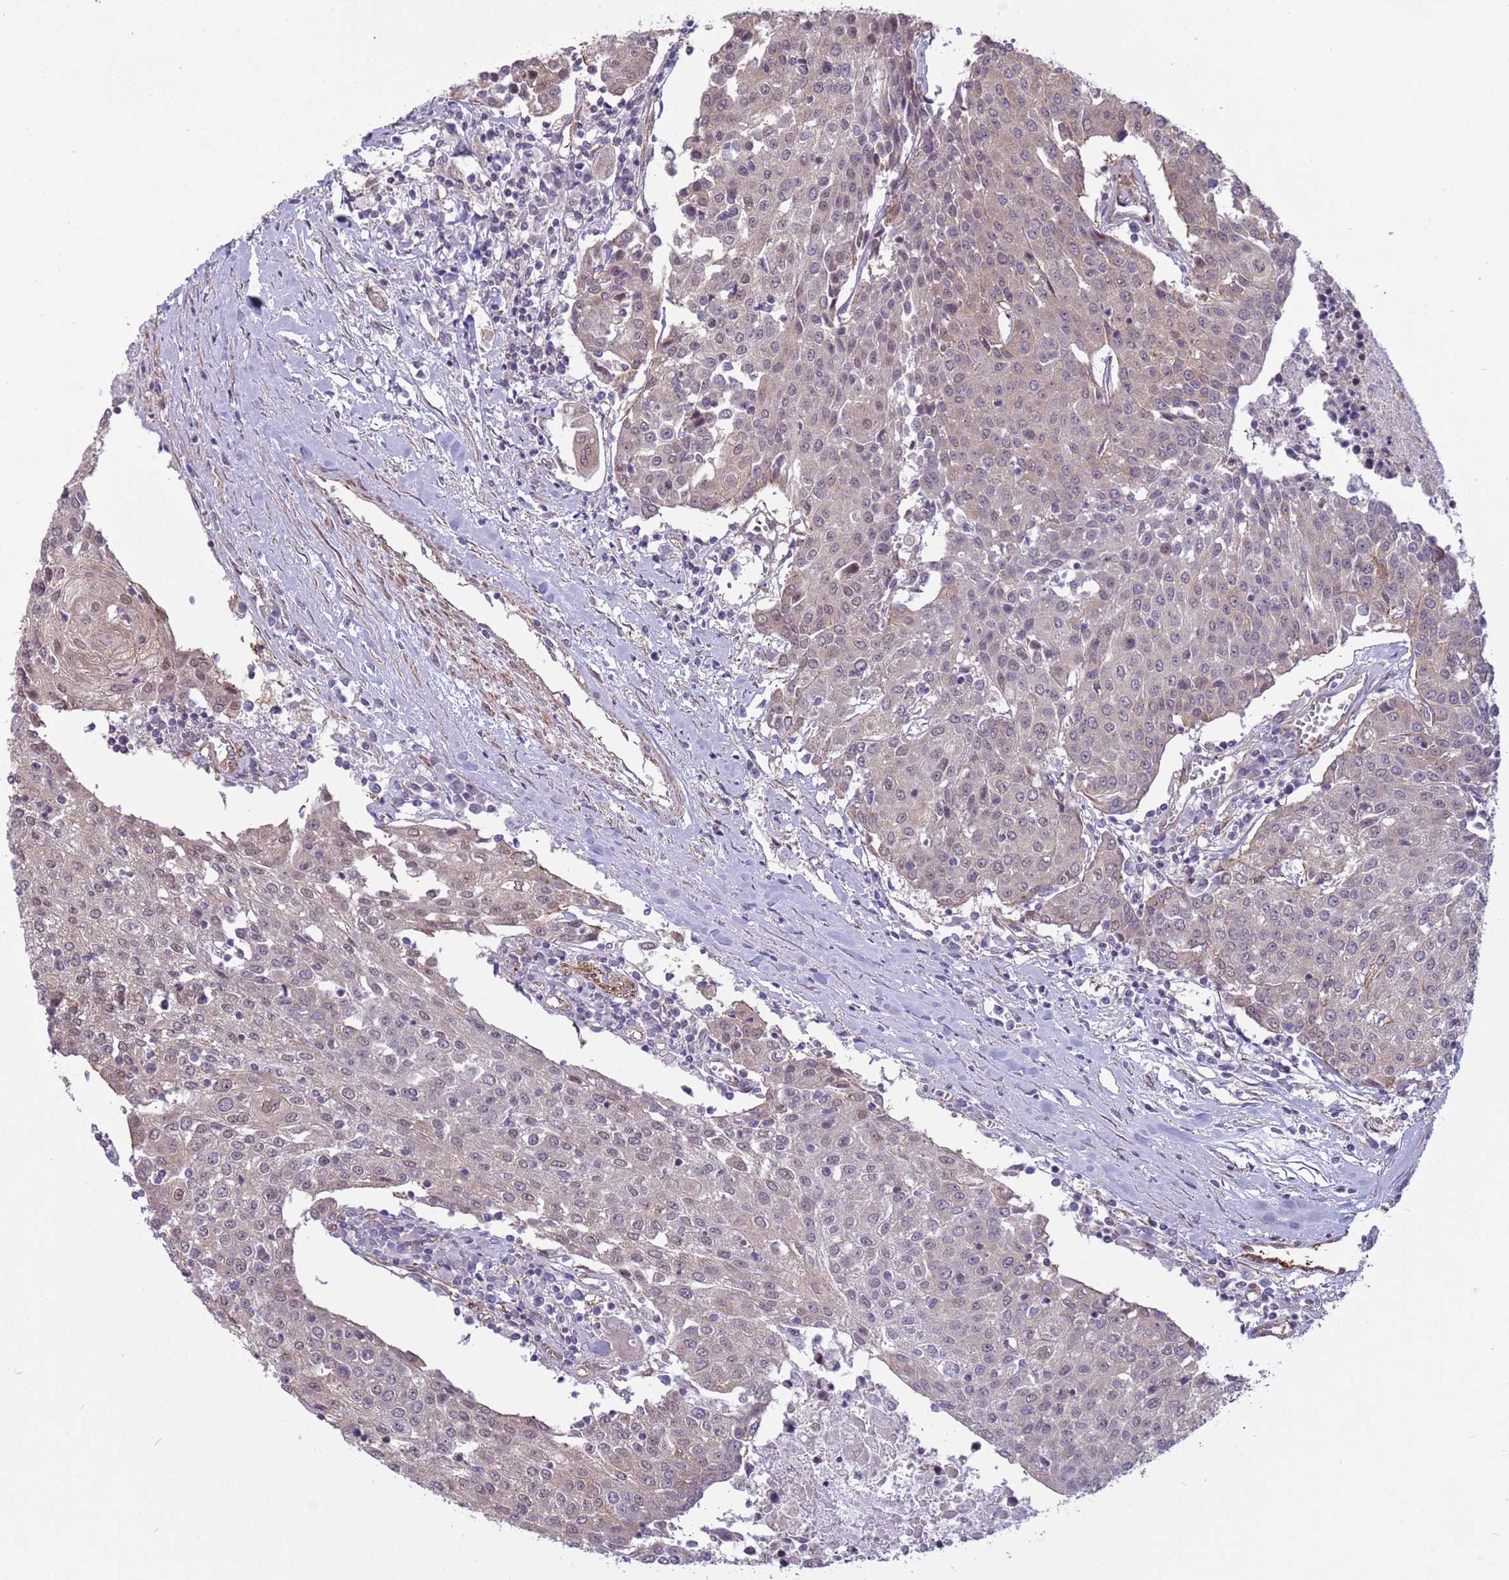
{"staining": {"intensity": "weak", "quantity": "25%-75%", "location": "cytoplasmic/membranous"}, "tissue": "urothelial cancer", "cell_type": "Tumor cells", "image_type": "cancer", "snomed": [{"axis": "morphology", "description": "Urothelial carcinoma, High grade"}, {"axis": "topography", "description": "Urinary bladder"}], "caption": "Immunohistochemical staining of human urothelial cancer shows weak cytoplasmic/membranous protein staining in about 25%-75% of tumor cells.", "gene": "ITGB4", "patient": {"sex": "female", "age": 85}}